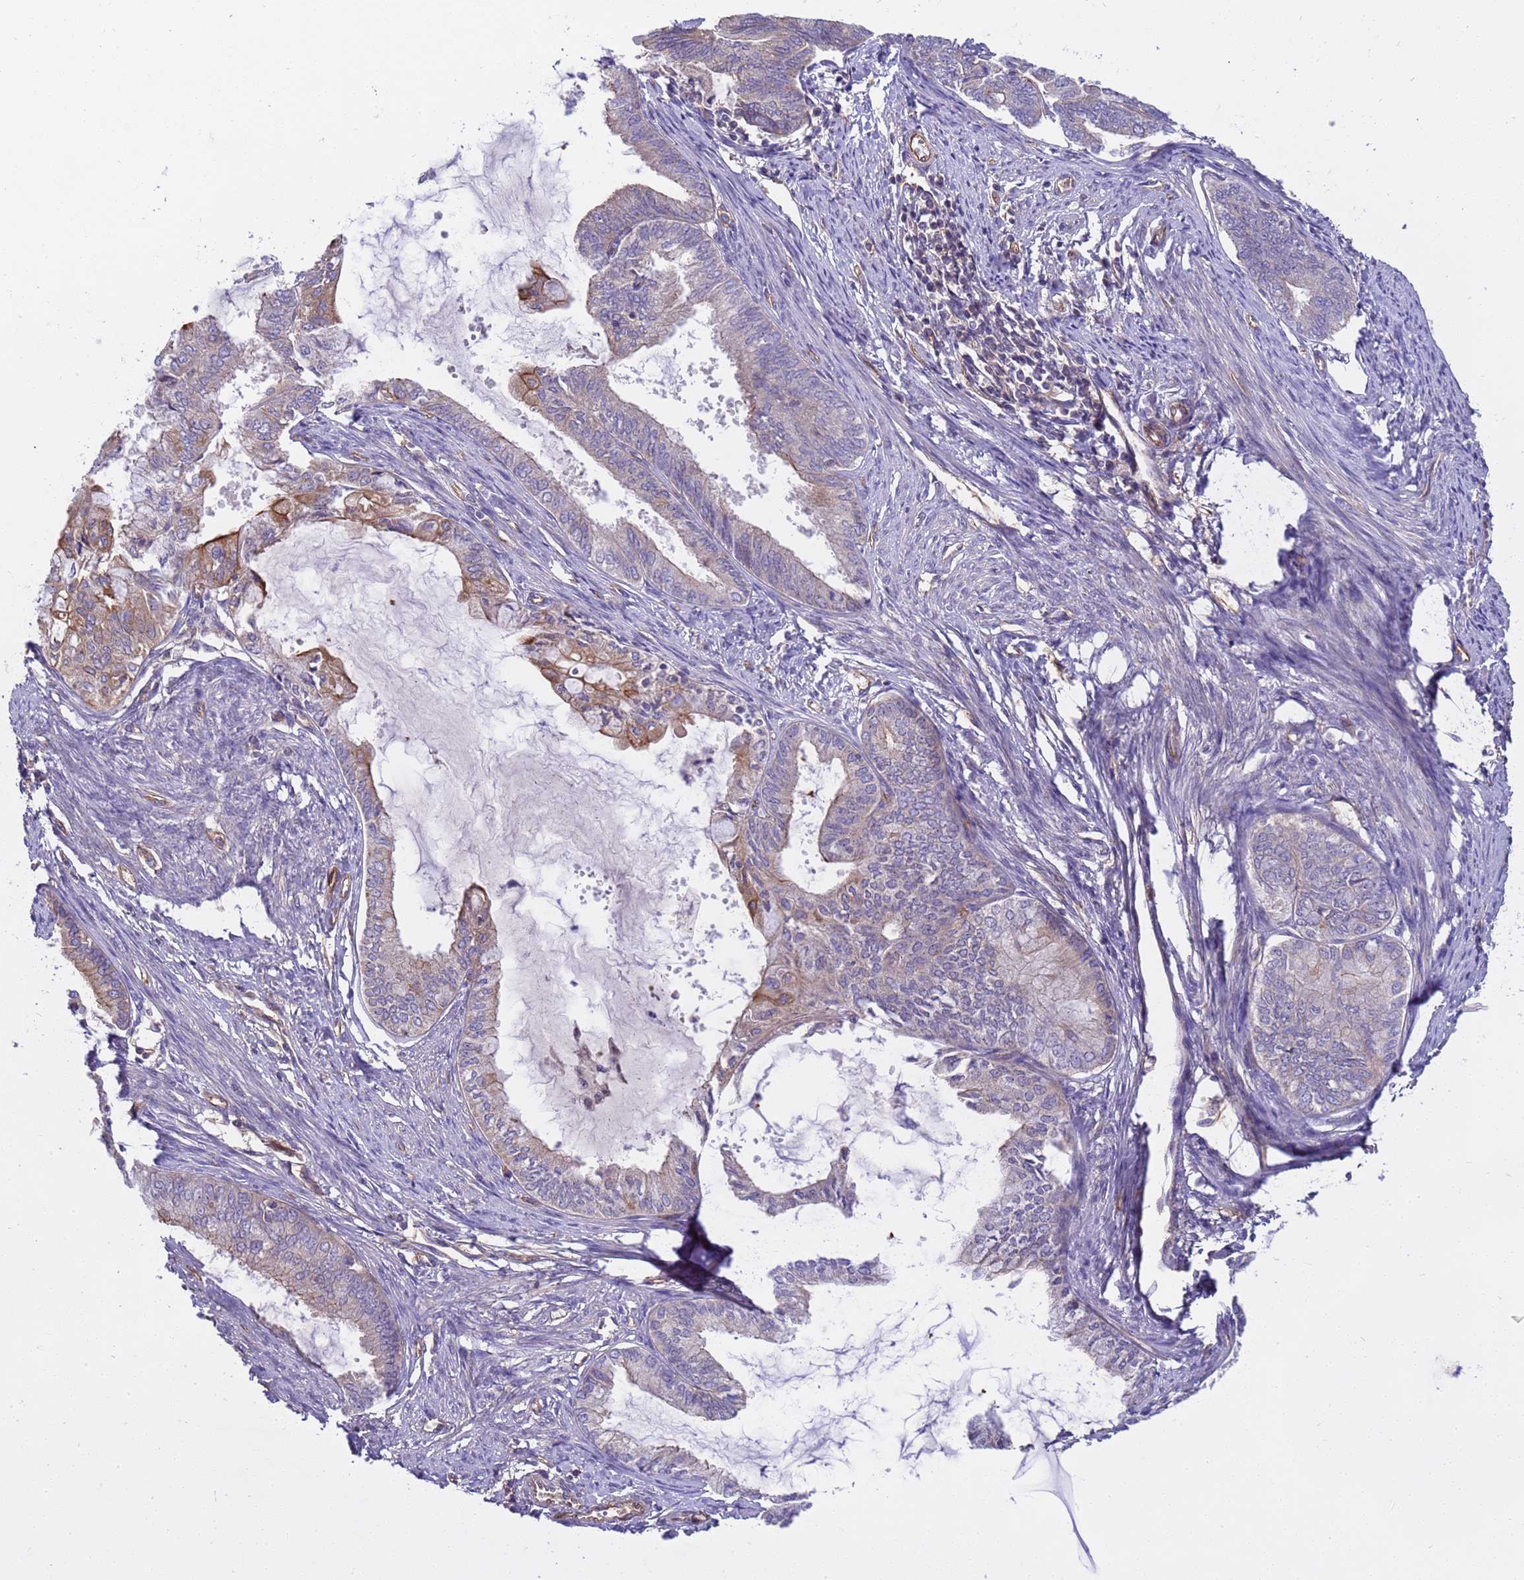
{"staining": {"intensity": "moderate", "quantity": "25%-75%", "location": "cytoplasmic/membranous"}, "tissue": "endometrial cancer", "cell_type": "Tumor cells", "image_type": "cancer", "snomed": [{"axis": "morphology", "description": "Adenocarcinoma, NOS"}, {"axis": "topography", "description": "Endometrium"}], "caption": "Human adenocarcinoma (endometrial) stained for a protein (brown) shows moderate cytoplasmic/membranous positive positivity in approximately 25%-75% of tumor cells.", "gene": "SMCO3", "patient": {"sex": "female", "age": 86}}